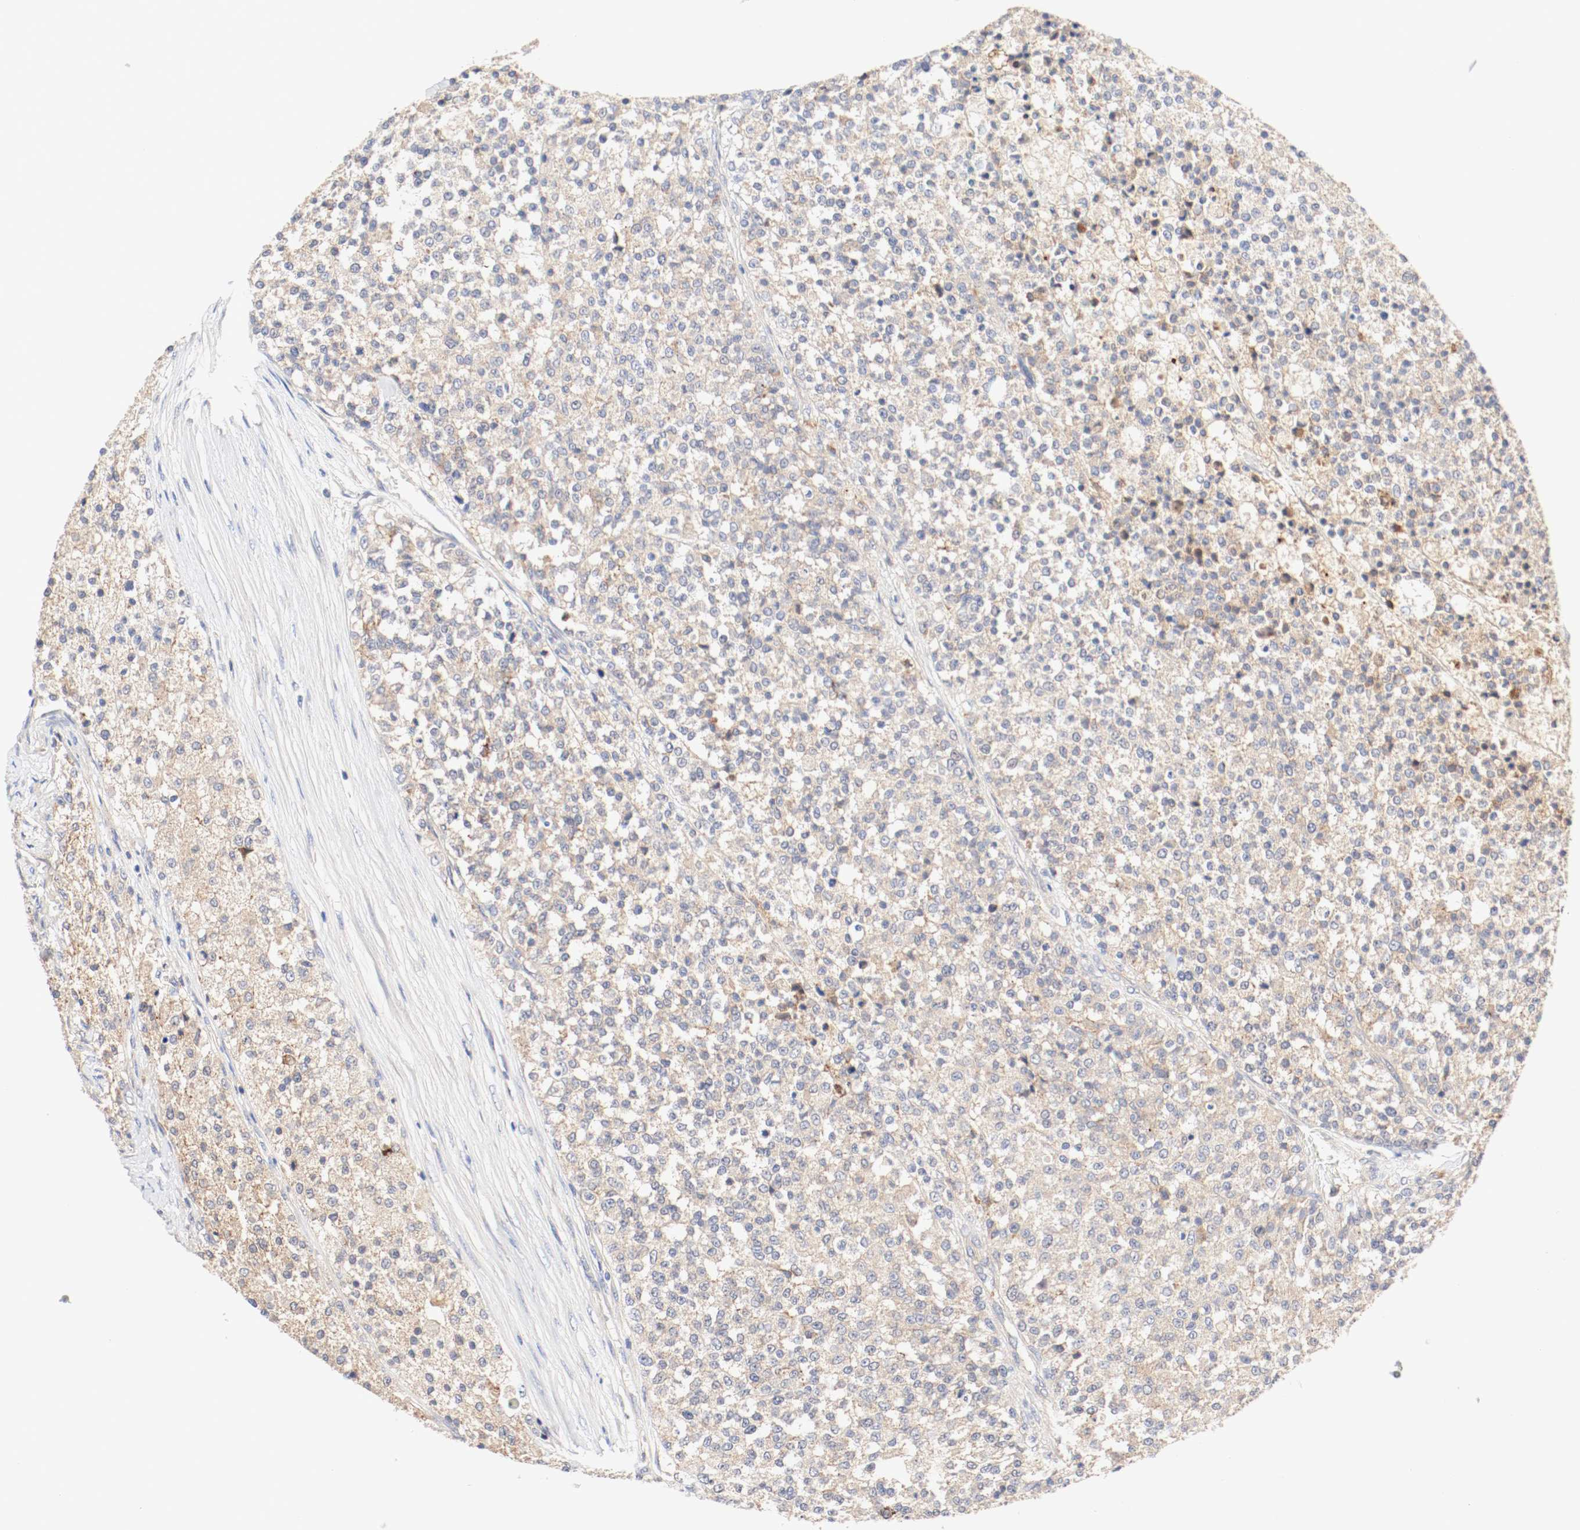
{"staining": {"intensity": "moderate", "quantity": ">75%", "location": "cytoplasmic/membranous"}, "tissue": "testis cancer", "cell_type": "Tumor cells", "image_type": "cancer", "snomed": [{"axis": "morphology", "description": "Seminoma, NOS"}, {"axis": "topography", "description": "Testis"}], "caption": "Tumor cells demonstrate medium levels of moderate cytoplasmic/membranous expression in approximately >75% of cells in testis cancer (seminoma).", "gene": "GIT1", "patient": {"sex": "male", "age": 59}}